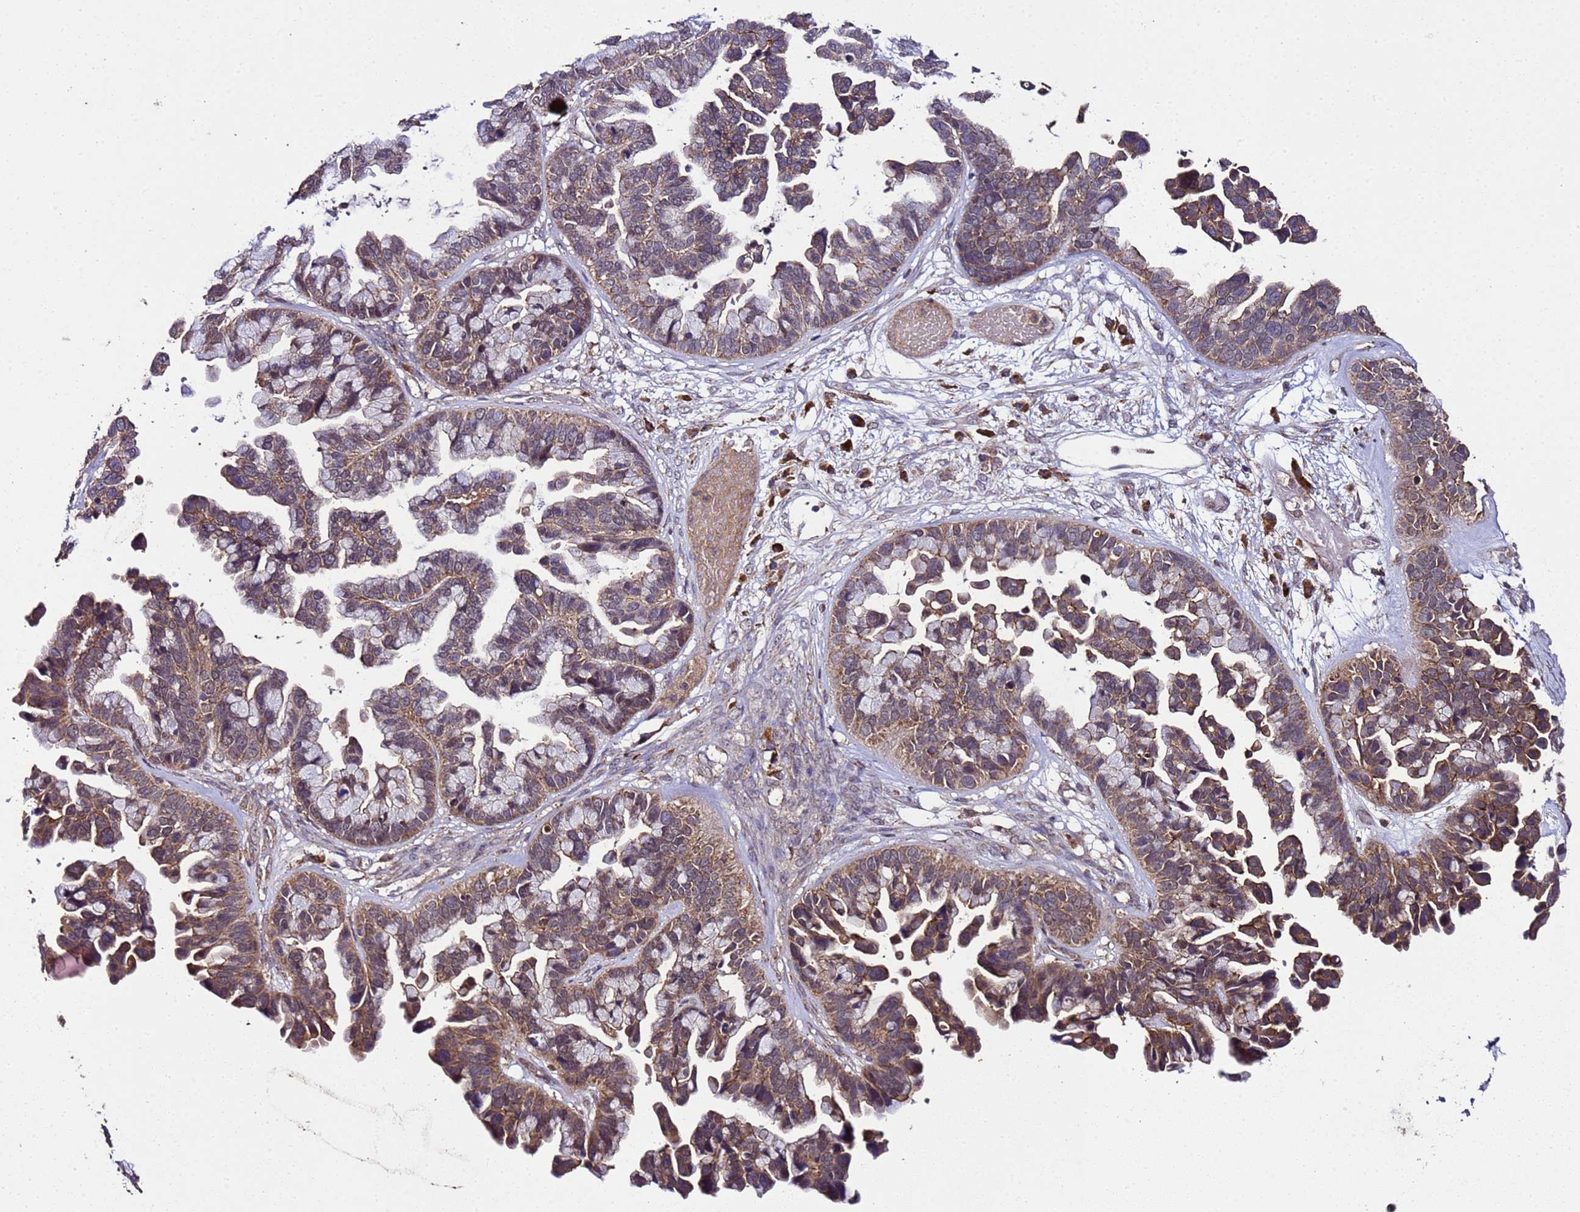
{"staining": {"intensity": "moderate", "quantity": ">75%", "location": "cytoplasmic/membranous"}, "tissue": "ovarian cancer", "cell_type": "Tumor cells", "image_type": "cancer", "snomed": [{"axis": "morphology", "description": "Cystadenocarcinoma, serous, NOS"}, {"axis": "topography", "description": "Ovary"}], "caption": "Ovarian serous cystadenocarcinoma was stained to show a protein in brown. There is medium levels of moderate cytoplasmic/membranous expression in about >75% of tumor cells.", "gene": "HSPBAP1", "patient": {"sex": "female", "age": 56}}